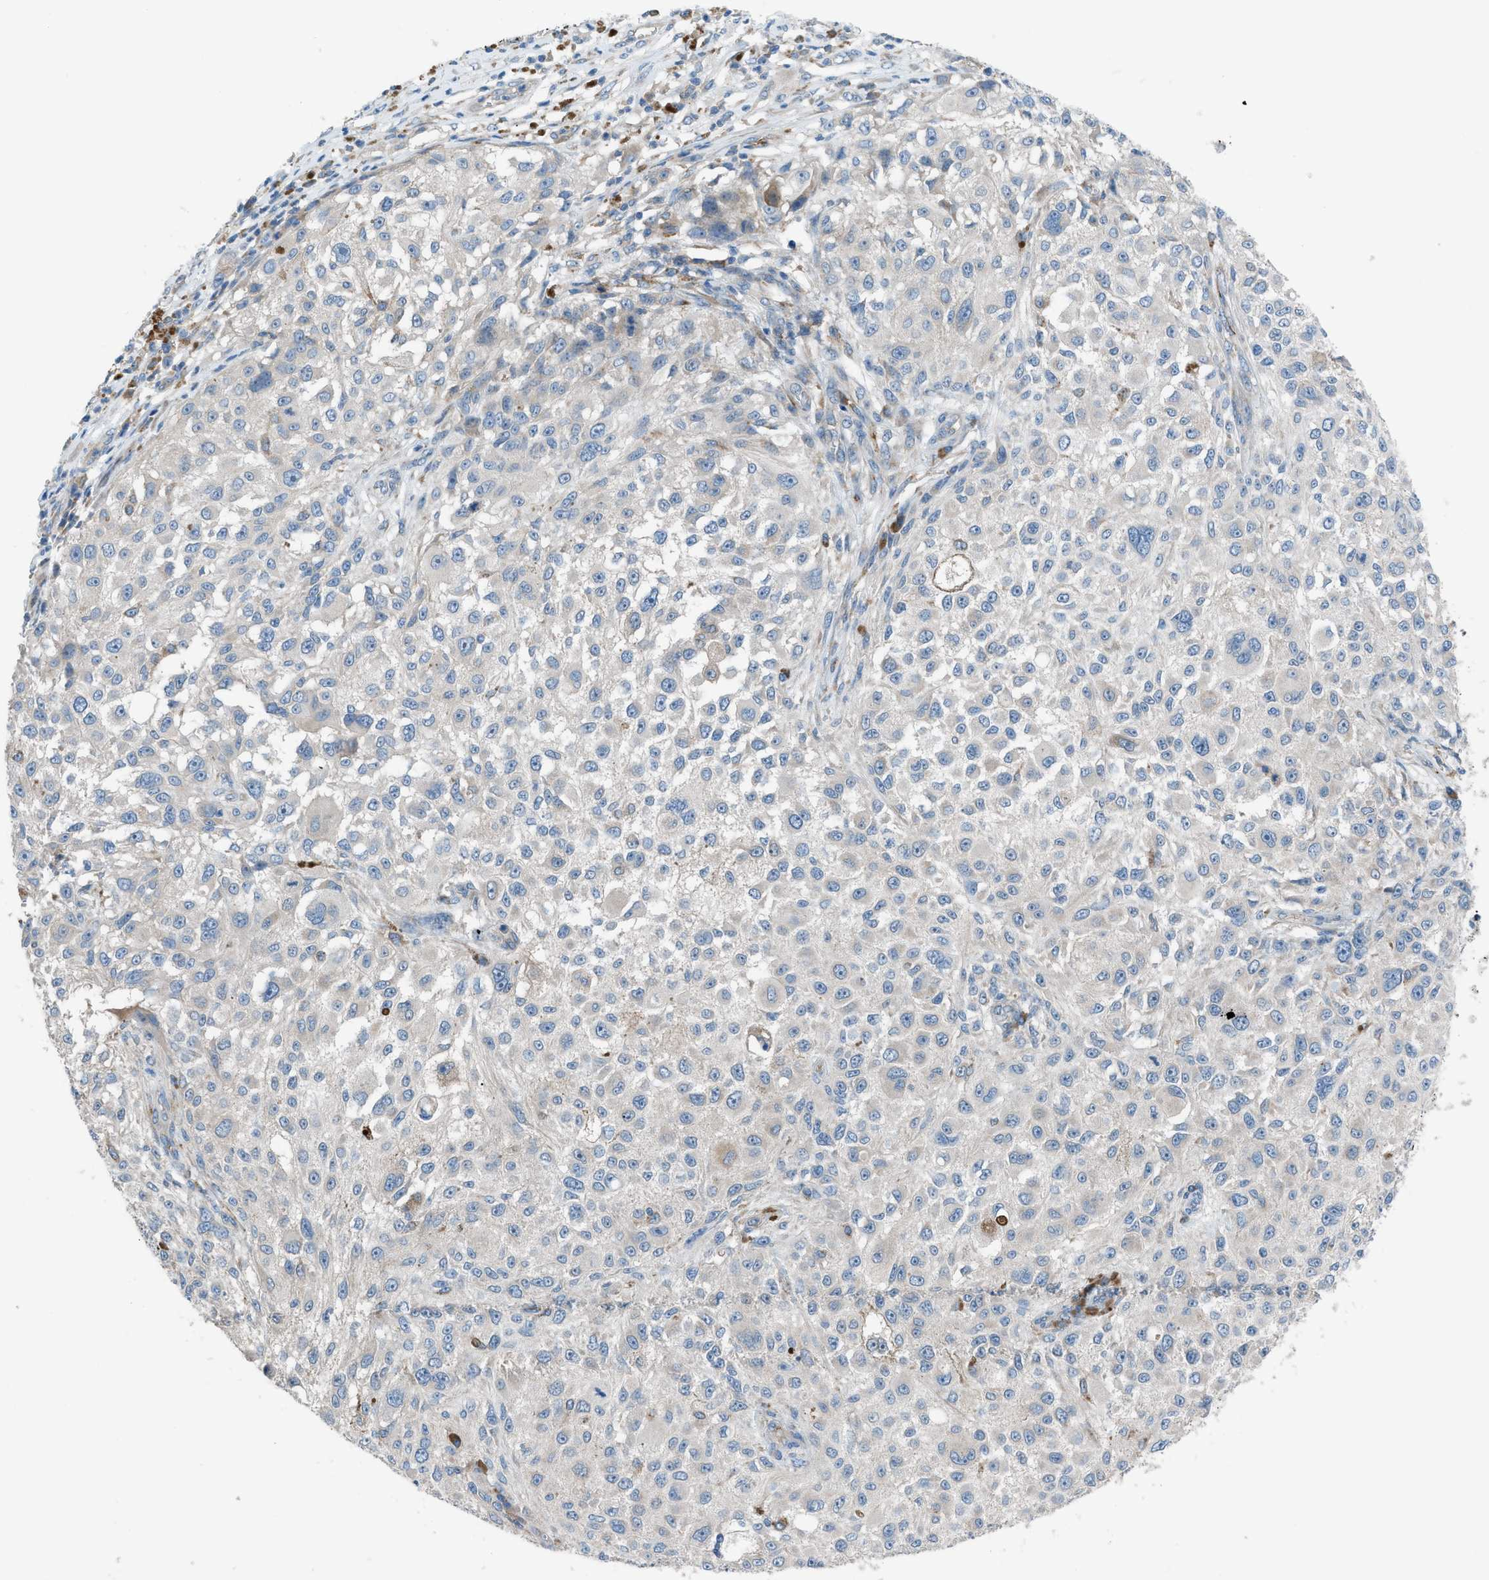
{"staining": {"intensity": "negative", "quantity": "none", "location": "none"}, "tissue": "melanoma", "cell_type": "Tumor cells", "image_type": "cancer", "snomed": [{"axis": "morphology", "description": "Necrosis, NOS"}, {"axis": "morphology", "description": "Malignant melanoma, NOS"}, {"axis": "topography", "description": "Skin"}], "caption": "Immunohistochemistry of human malignant melanoma shows no positivity in tumor cells.", "gene": "HEG1", "patient": {"sex": "female", "age": 87}}